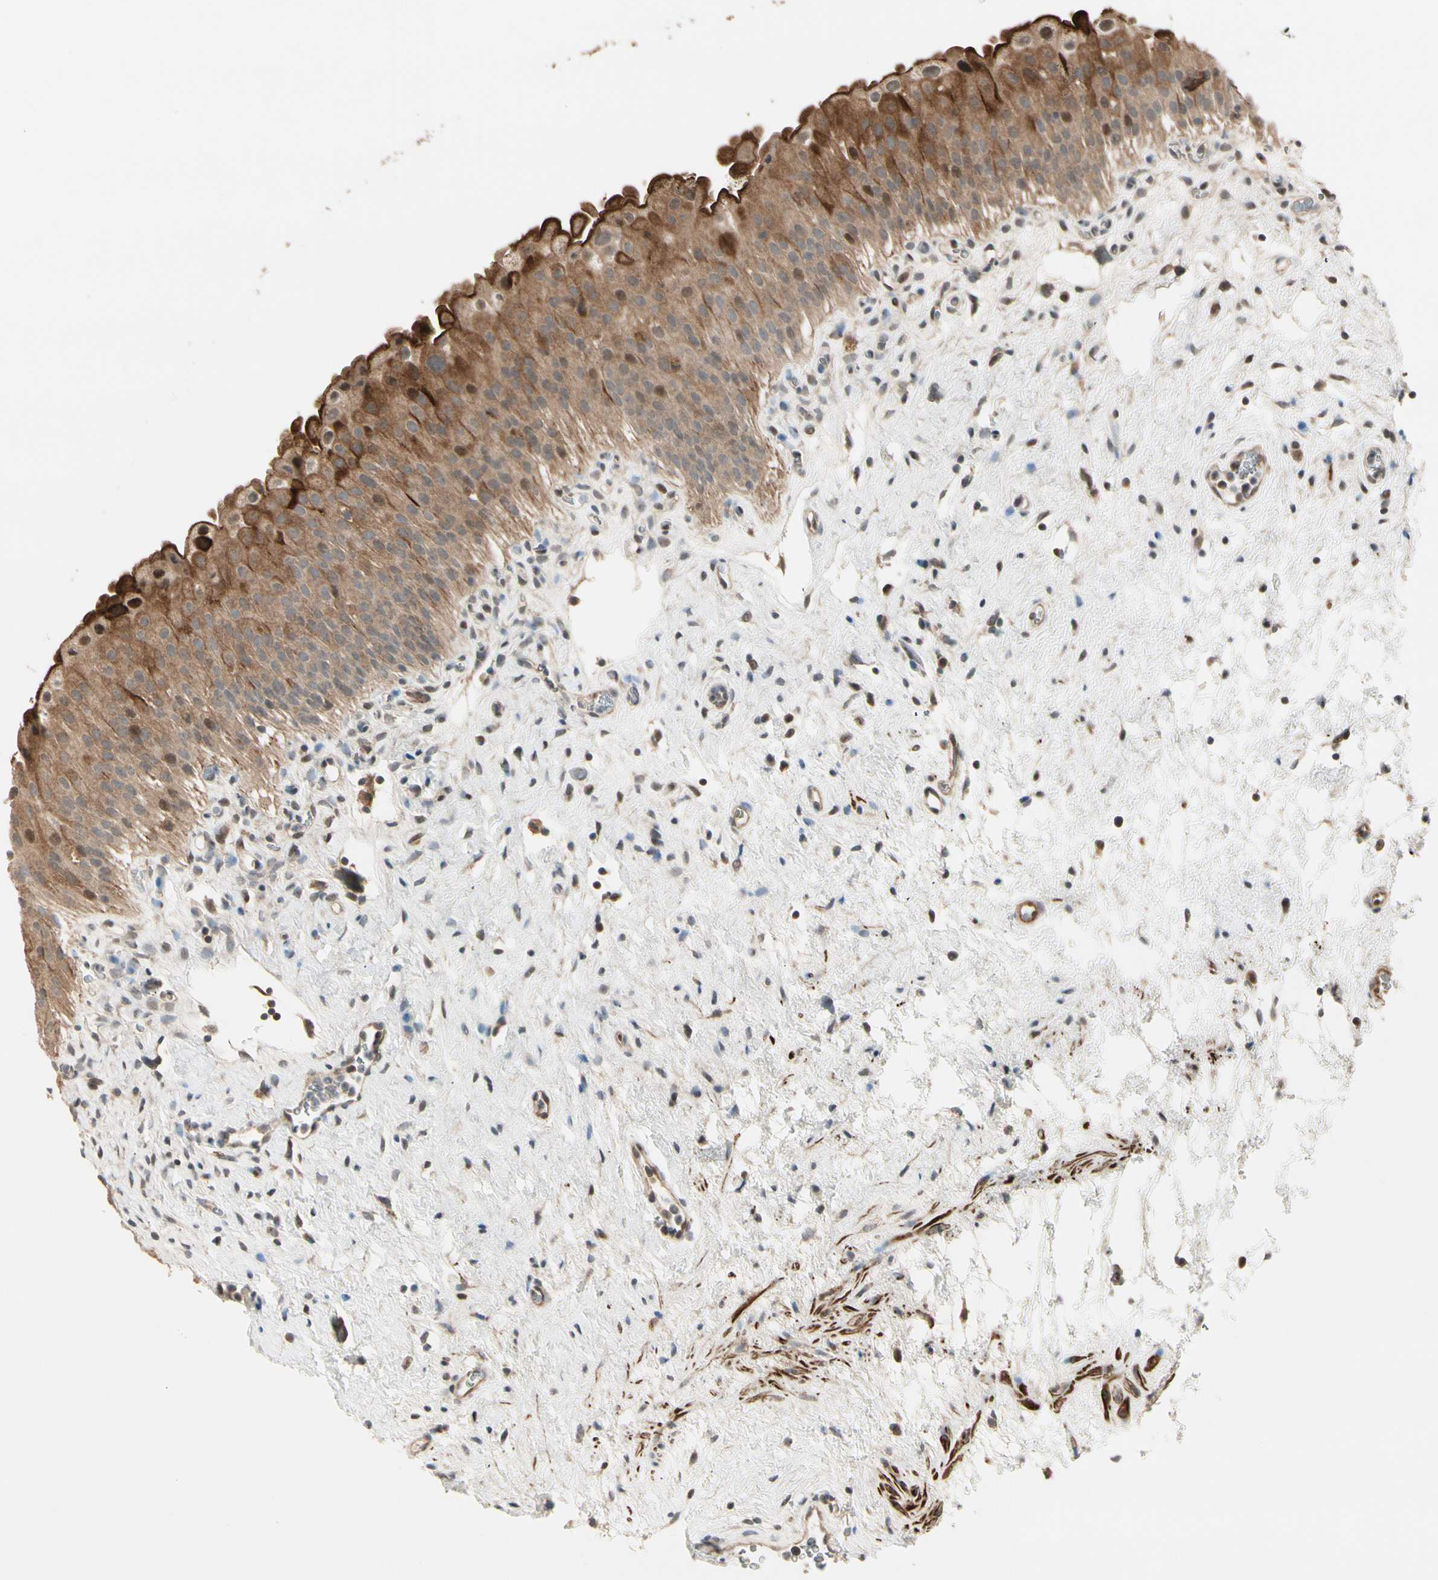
{"staining": {"intensity": "strong", "quantity": "<25%", "location": "cytoplasmic/membranous,nuclear"}, "tissue": "urinary bladder", "cell_type": "Urothelial cells", "image_type": "normal", "snomed": [{"axis": "morphology", "description": "Normal tissue, NOS"}, {"axis": "morphology", "description": "Urothelial carcinoma, High grade"}, {"axis": "topography", "description": "Urinary bladder"}], "caption": "Brown immunohistochemical staining in normal human urinary bladder displays strong cytoplasmic/membranous,nuclear expression in approximately <25% of urothelial cells. (DAB = brown stain, brightfield microscopy at high magnification).", "gene": "SVBP", "patient": {"sex": "male", "age": 46}}